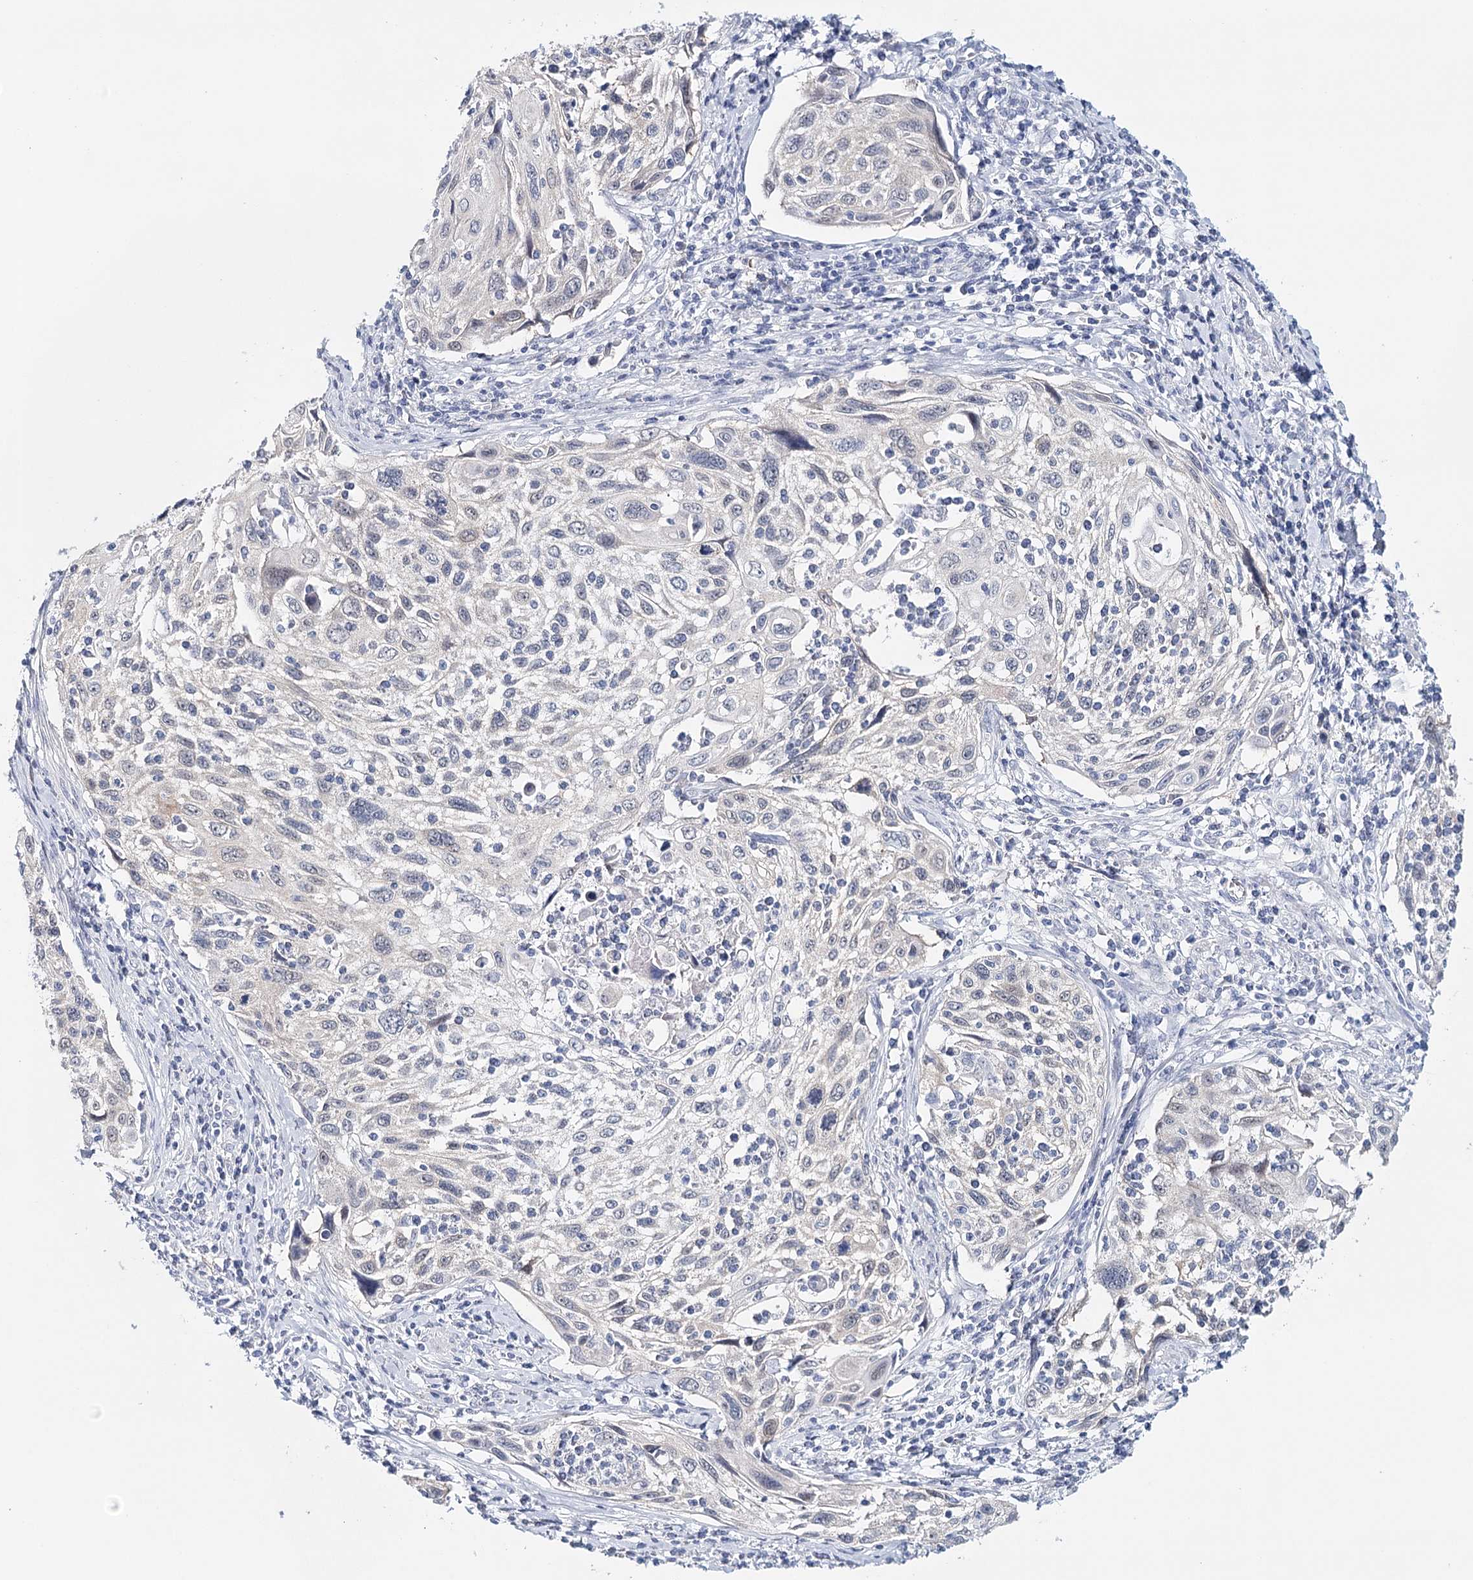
{"staining": {"intensity": "negative", "quantity": "none", "location": "none"}, "tissue": "cervical cancer", "cell_type": "Tumor cells", "image_type": "cancer", "snomed": [{"axis": "morphology", "description": "Squamous cell carcinoma, NOS"}, {"axis": "topography", "description": "Cervix"}], "caption": "High magnification brightfield microscopy of cervical cancer stained with DAB (3,3'-diaminobenzidine) (brown) and counterstained with hematoxylin (blue): tumor cells show no significant positivity.", "gene": "HSPA4L", "patient": {"sex": "female", "age": 70}}